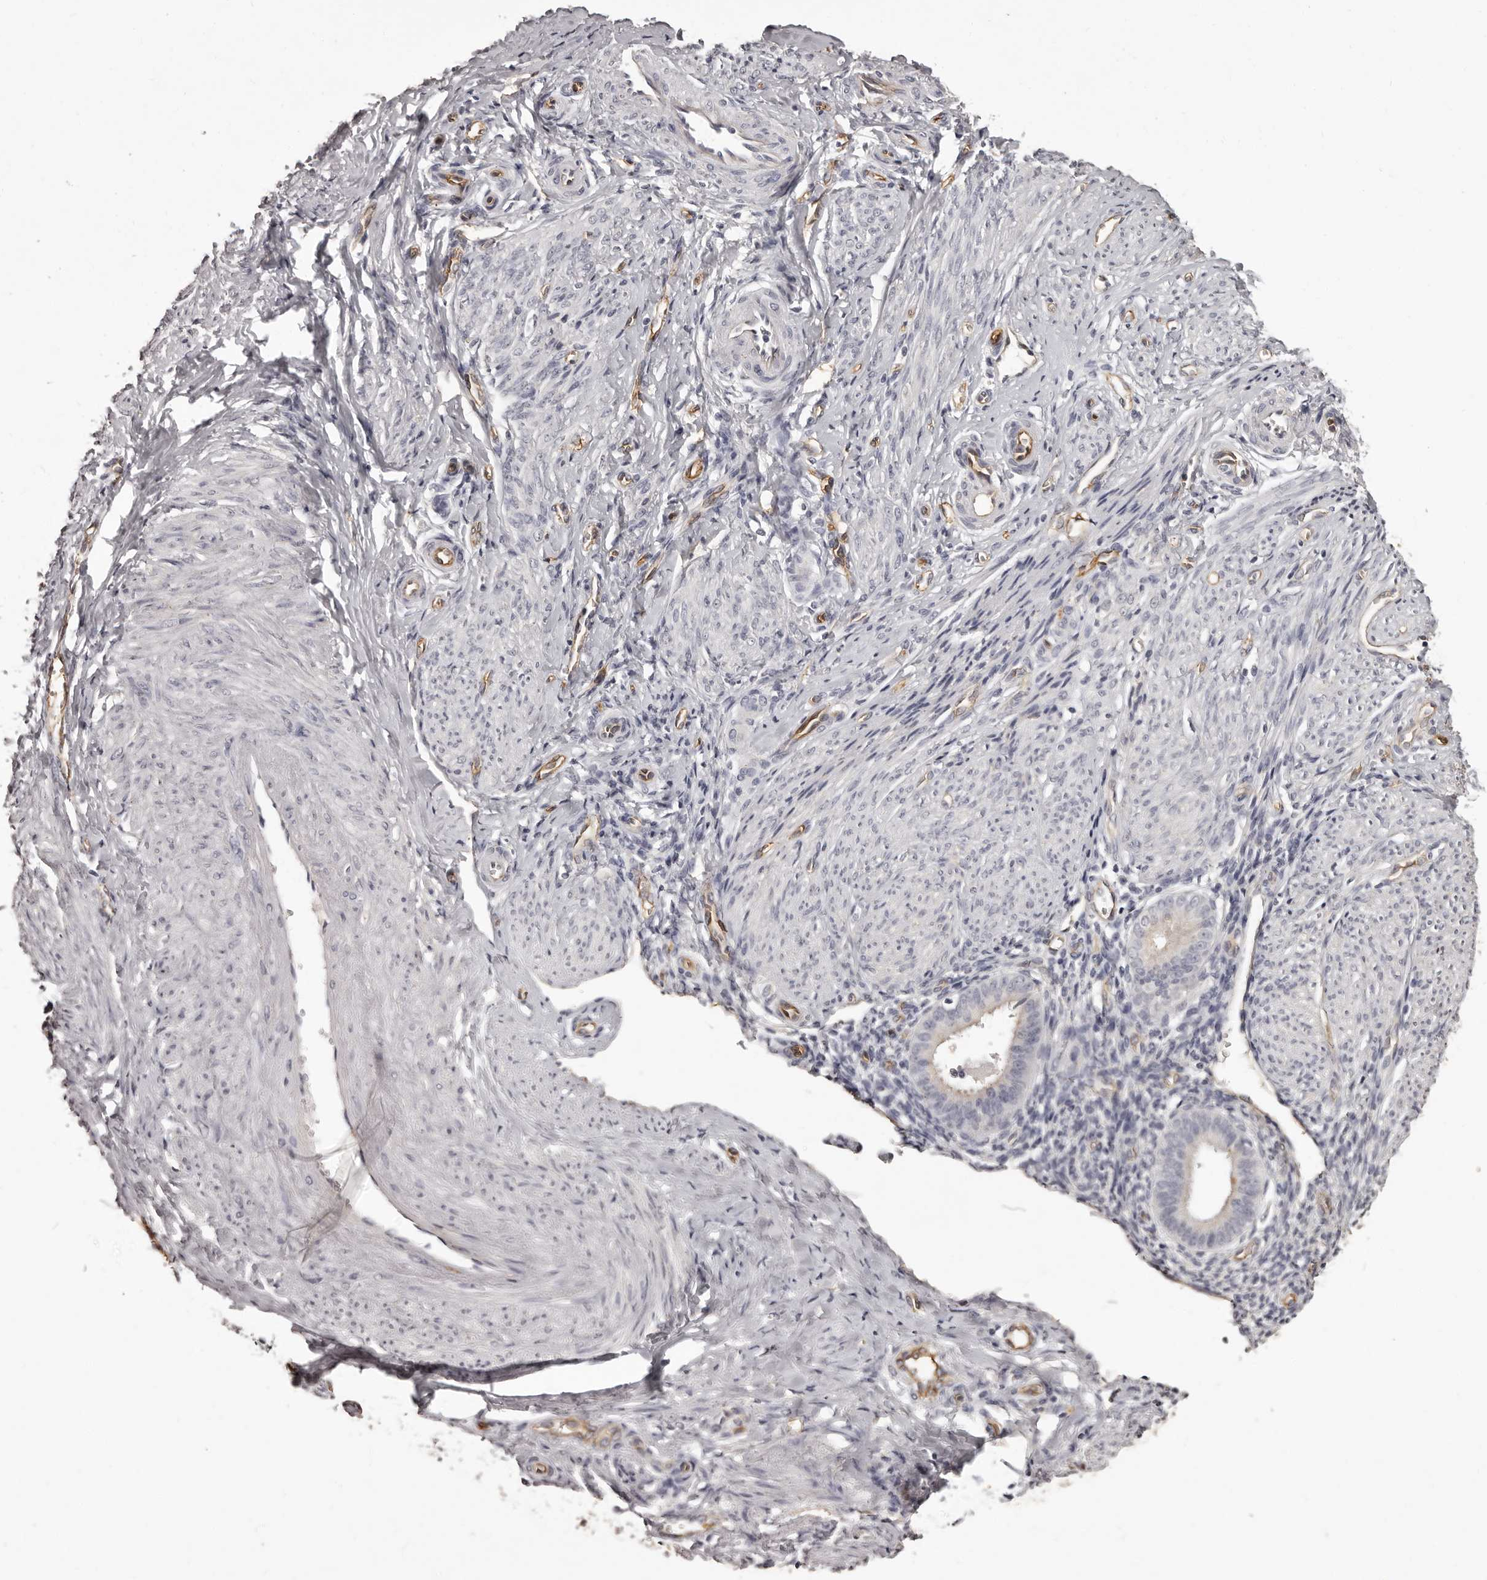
{"staining": {"intensity": "negative", "quantity": "none", "location": "none"}, "tissue": "endometrium", "cell_type": "Cells in endometrial stroma", "image_type": "normal", "snomed": [{"axis": "morphology", "description": "Normal tissue, NOS"}, {"axis": "topography", "description": "Uterus"}, {"axis": "topography", "description": "Endometrium"}], "caption": "An immunohistochemistry micrograph of benign endometrium is shown. There is no staining in cells in endometrial stroma of endometrium. (DAB (3,3'-diaminobenzidine) IHC with hematoxylin counter stain).", "gene": "GPR78", "patient": {"sex": "female", "age": 48}}